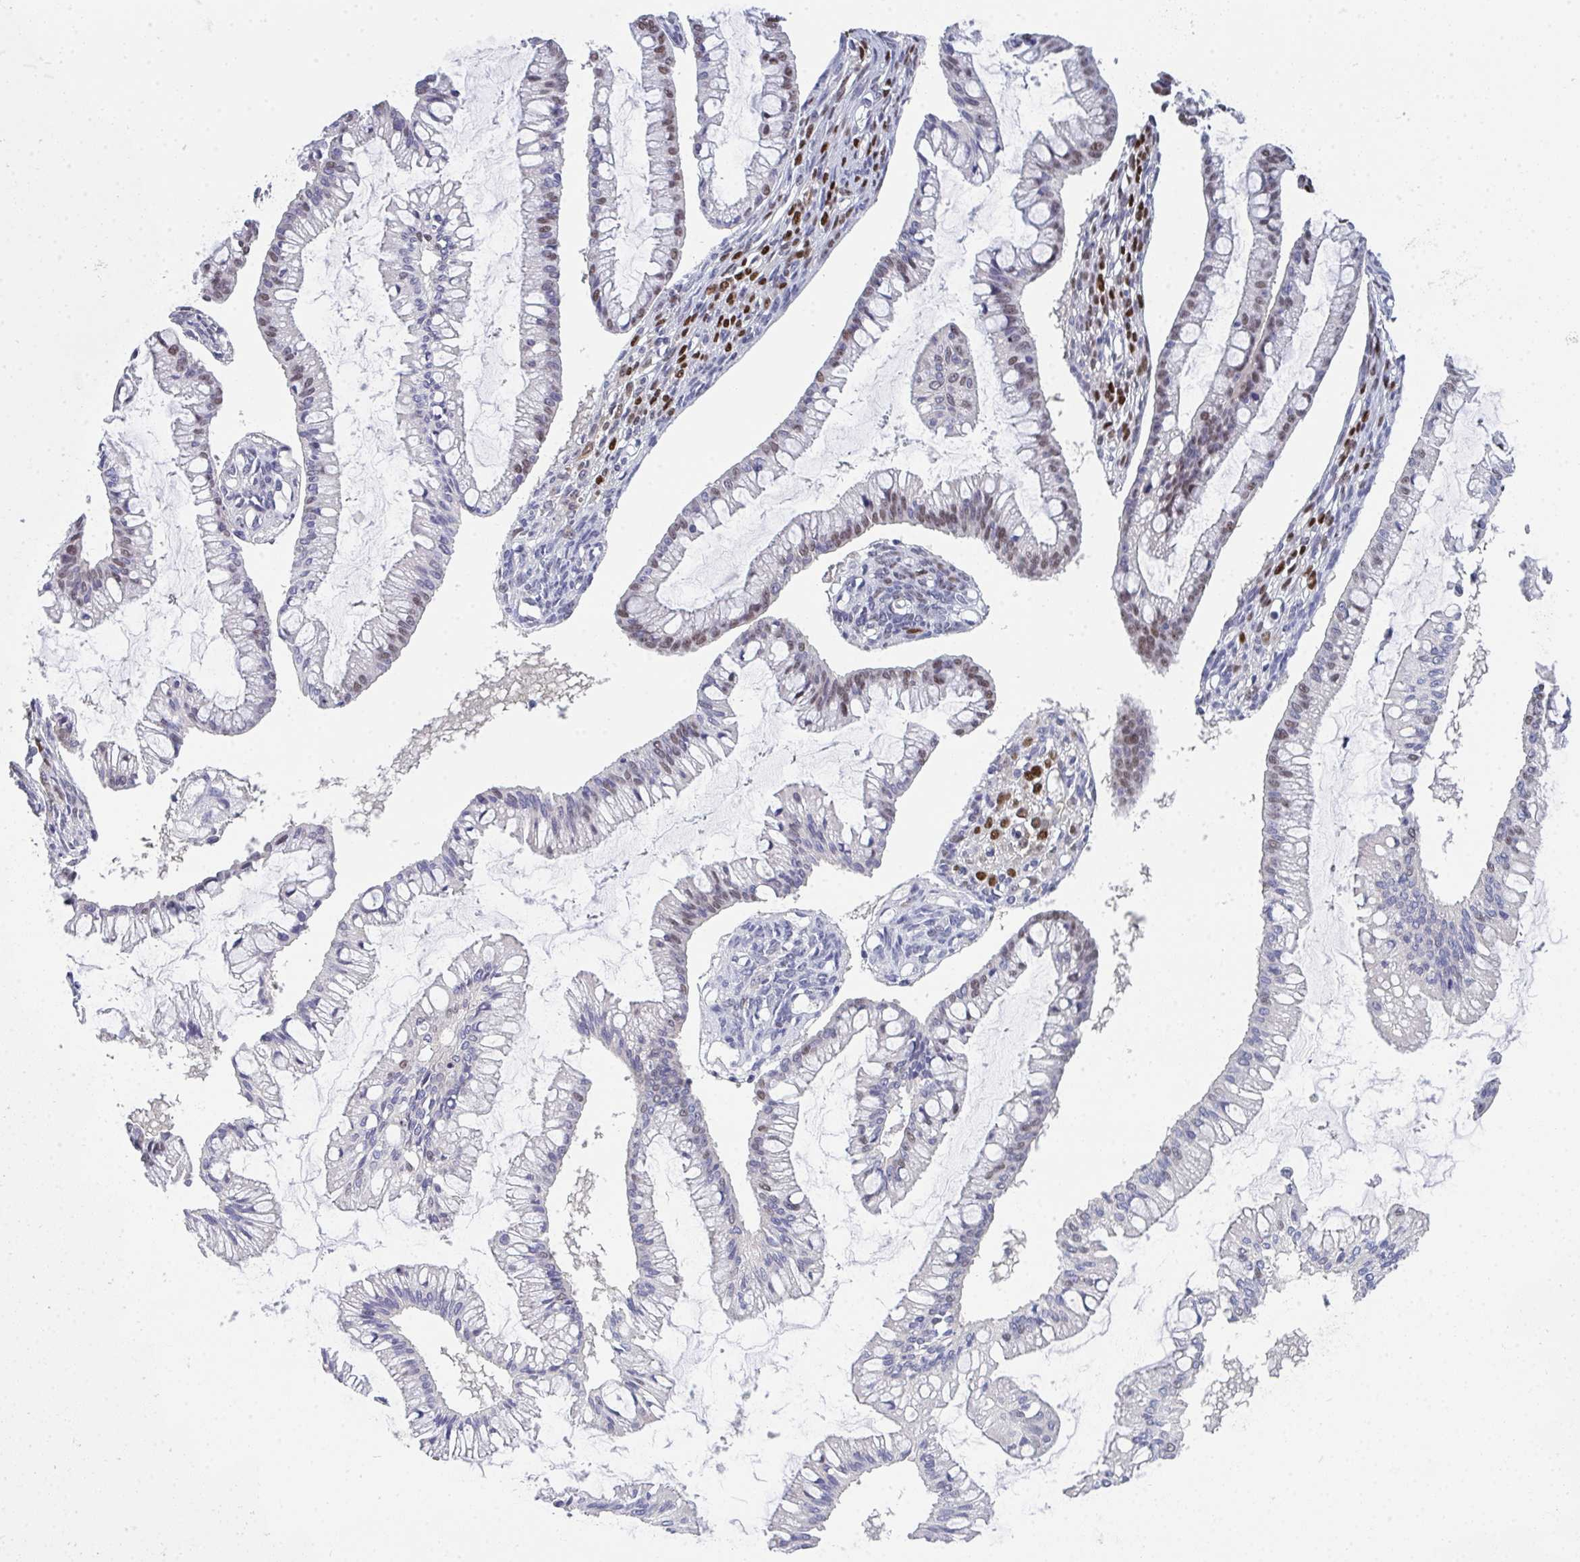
{"staining": {"intensity": "weak", "quantity": "<25%", "location": "nuclear"}, "tissue": "ovarian cancer", "cell_type": "Tumor cells", "image_type": "cancer", "snomed": [{"axis": "morphology", "description": "Cystadenocarcinoma, mucinous, NOS"}, {"axis": "topography", "description": "Ovary"}], "caption": "Tumor cells show no significant positivity in mucinous cystadenocarcinoma (ovarian). Nuclei are stained in blue.", "gene": "JDP2", "patient": {"sex": "female", "age": 73}}